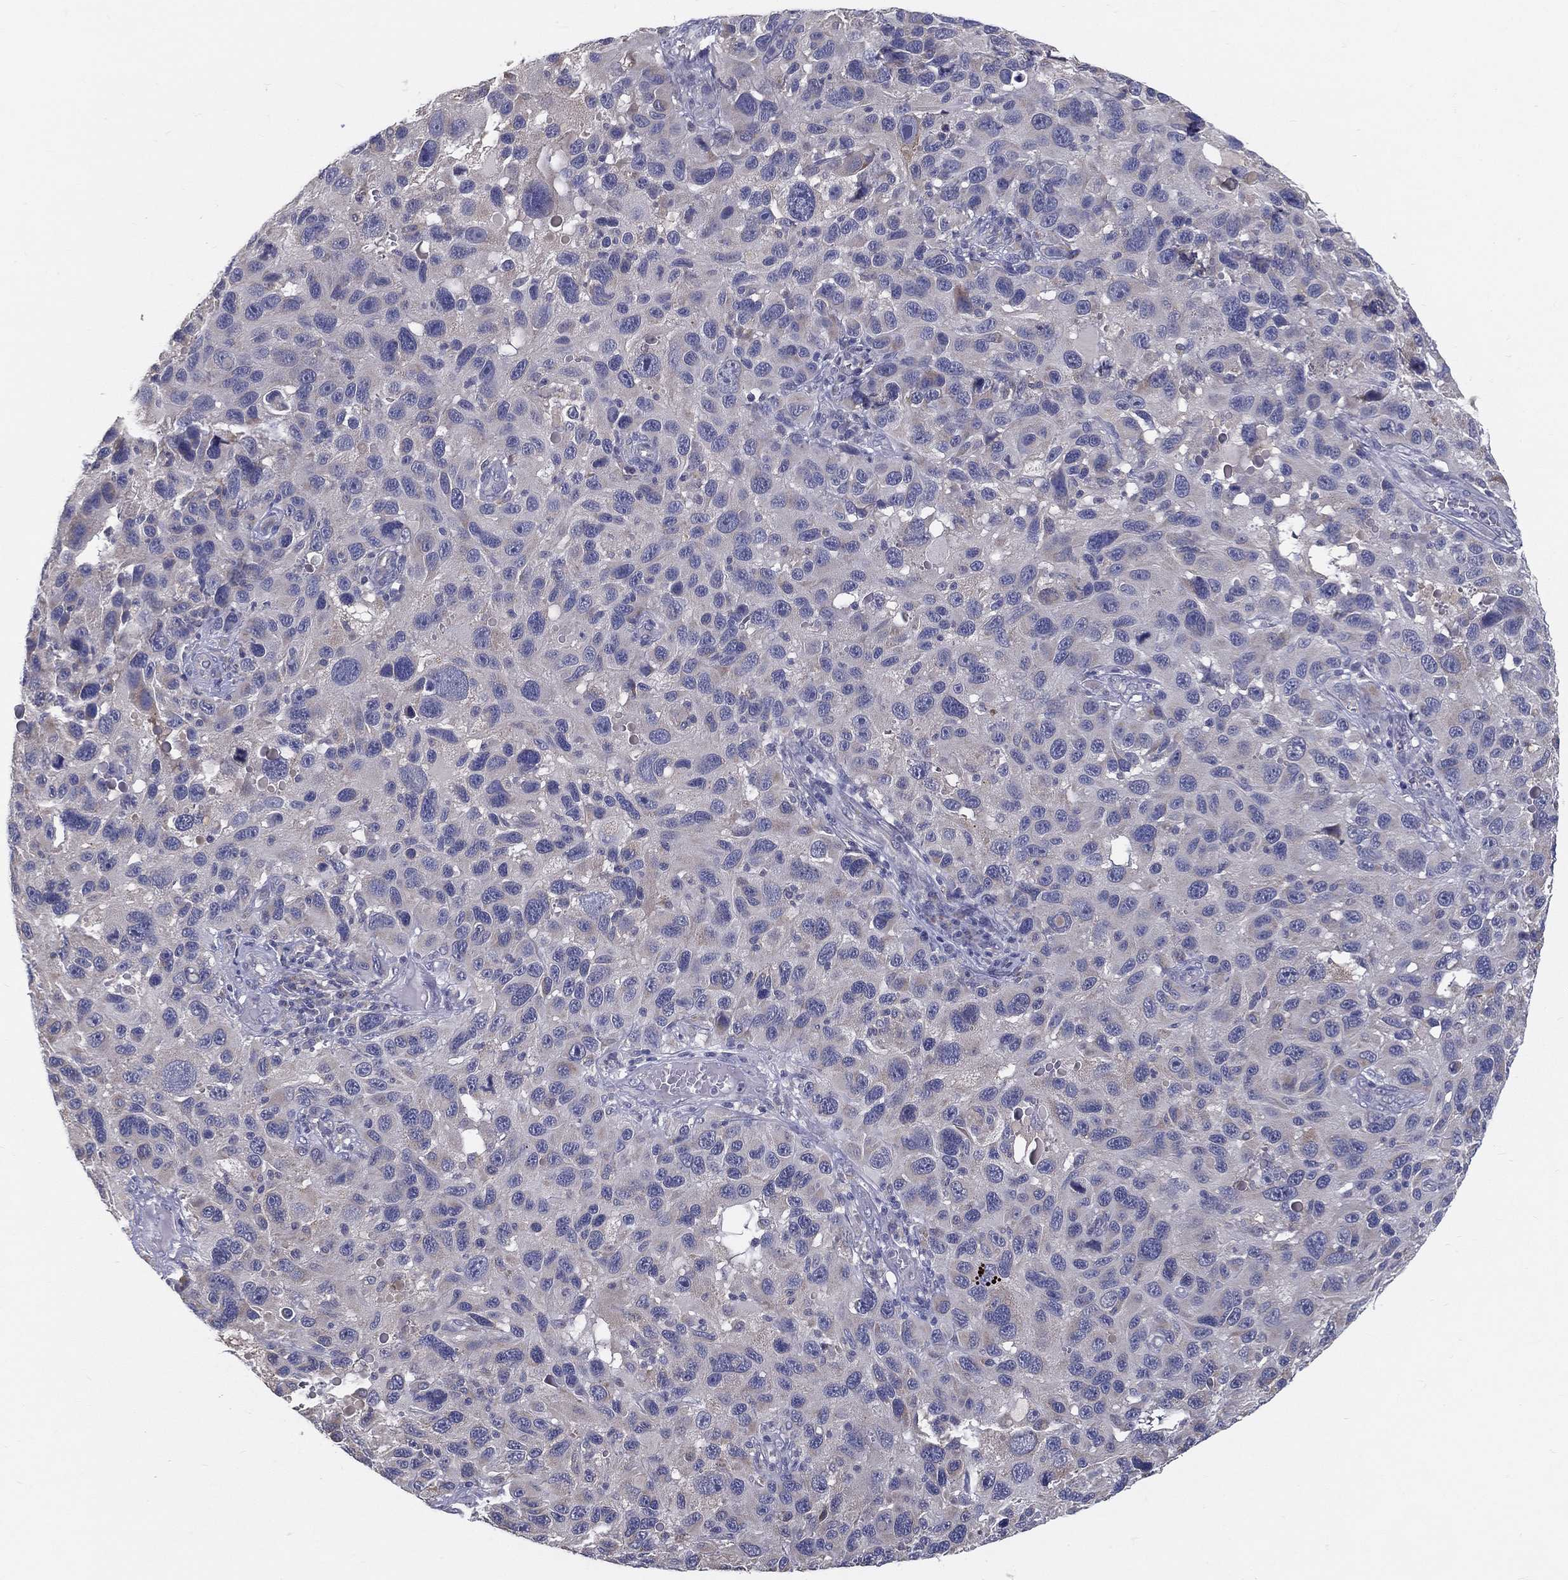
{"staining": {"intensity": "negative", "quantity": "none", "location": "none"}, "tissue": "melanoma", "cell_type": "Tumor cells", "image_type": "cancer", "snomed": [{"axis": "morphology", "description": "Malignant melanoma, NOS"}, {"axis": "topography", "description": "Skin"}], "caption": "The image reveals no significant expression in tumor cells of malignant melanoma. (DAB immunohistochemistry (IHC) visualized using brightfield microscopy, high magnification).", "gene": "PCSK1", "patient": {"sex": "male", "age": 53}}